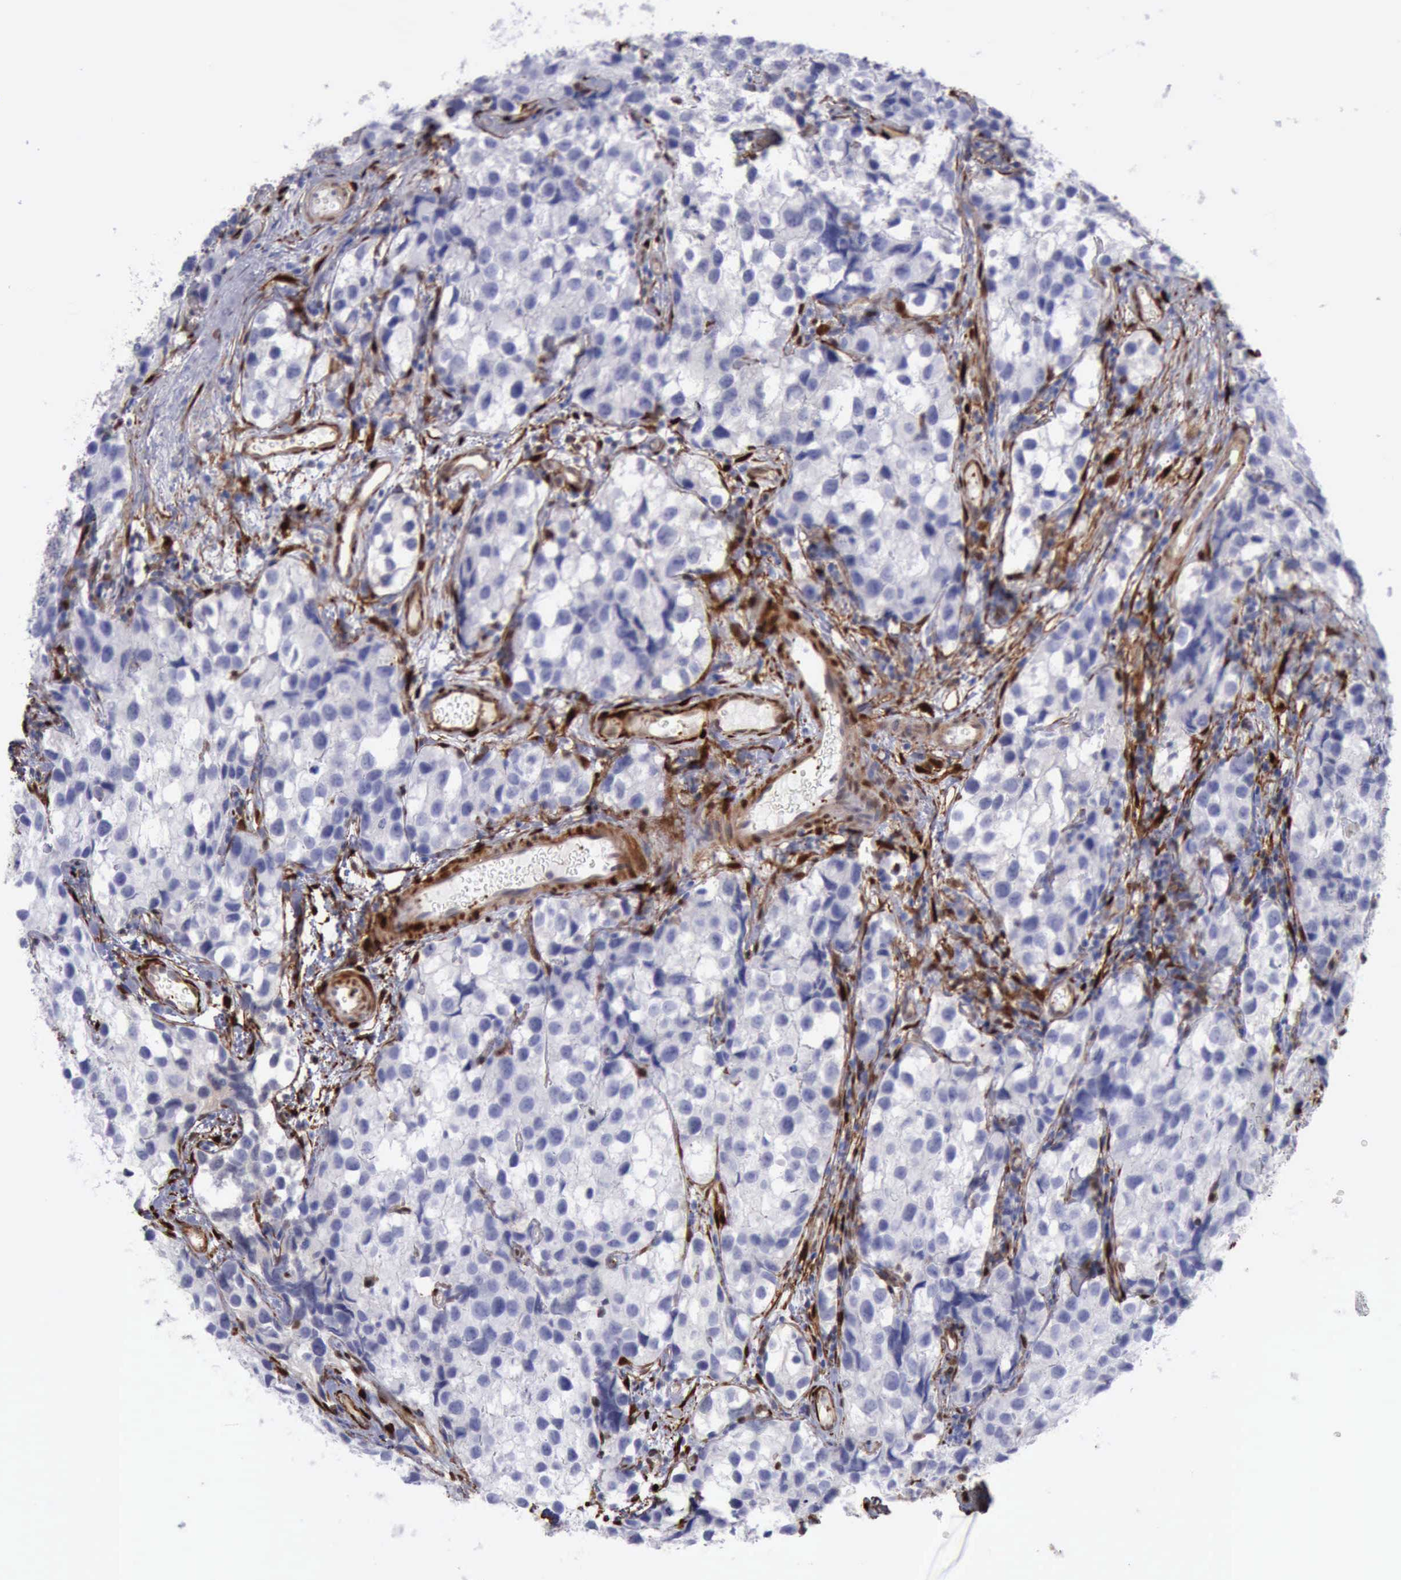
{"staining": {"intensity": "negative", "quantity": "none", "location": "none"}, "tissue": "testis cancer", "cell_type": "Tumor cells", "image_type": "cancer", "snomed": [{"axis": "morphology", "description": "Seminoma, NOS"}, {"axis": "topography", "description": "Testis"}], "caption": "Tumor cells show no significant expression in testis cancer.", "gene": "FHL1", "patient": {"sex": "male", "age": 39}}